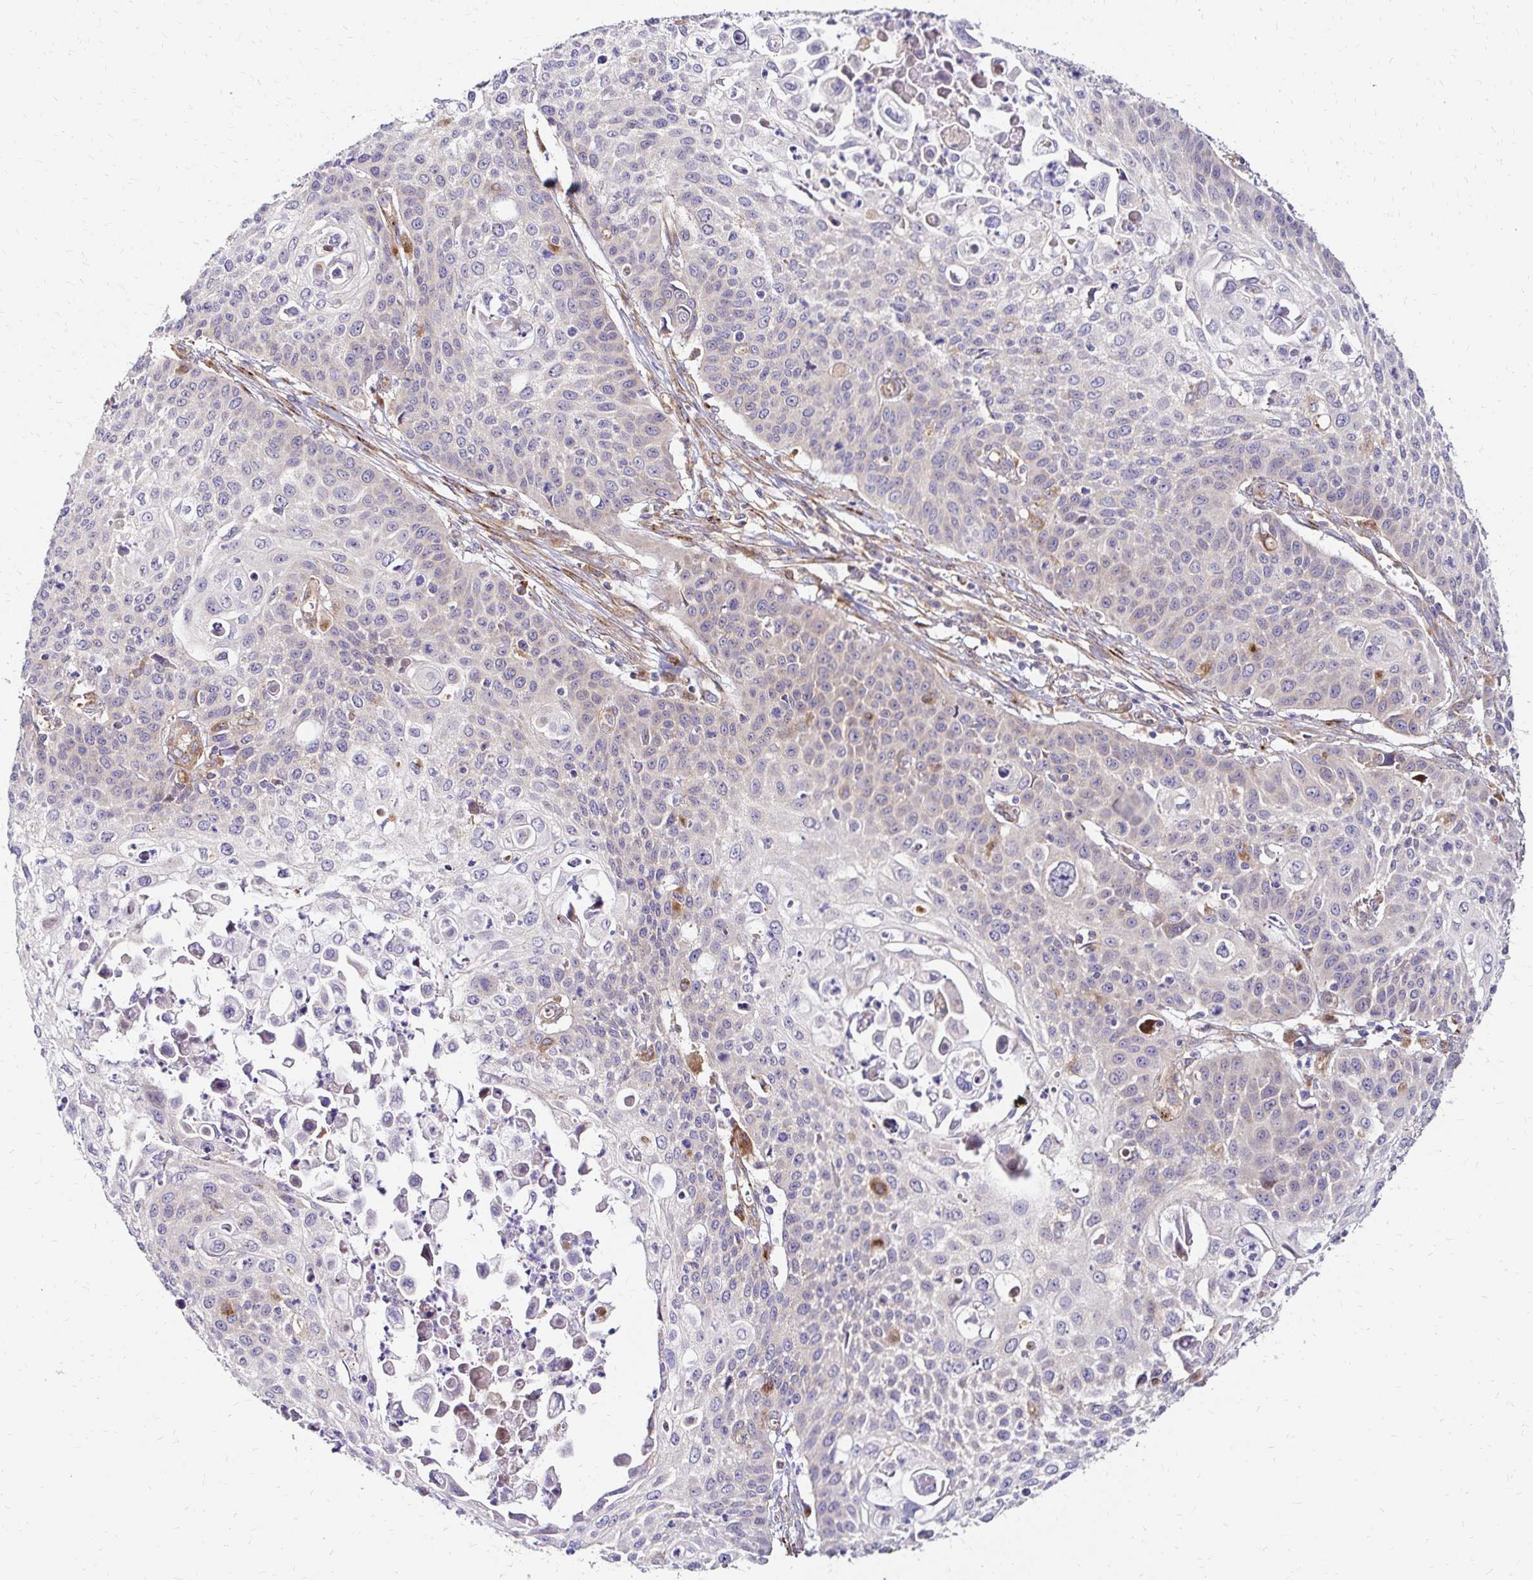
{"staining": {"intensity": "negative", "quantity": "none", "location": "none"}, "tissue": "cervical cancer", "cell_type": "Tumor cells", "image_type": "cancer", "snomed": [{"axis": "morphology", "description": "Squamous cell carcinoma, NOS"}, {"axis": "topography", "description": "Cervix"}], "caption": "Immunohistochemistry of cervical cancer reveals no positivity in tumor cells.", "gene": "IDUA", "patient": {"sex": "female", "age": 65}}